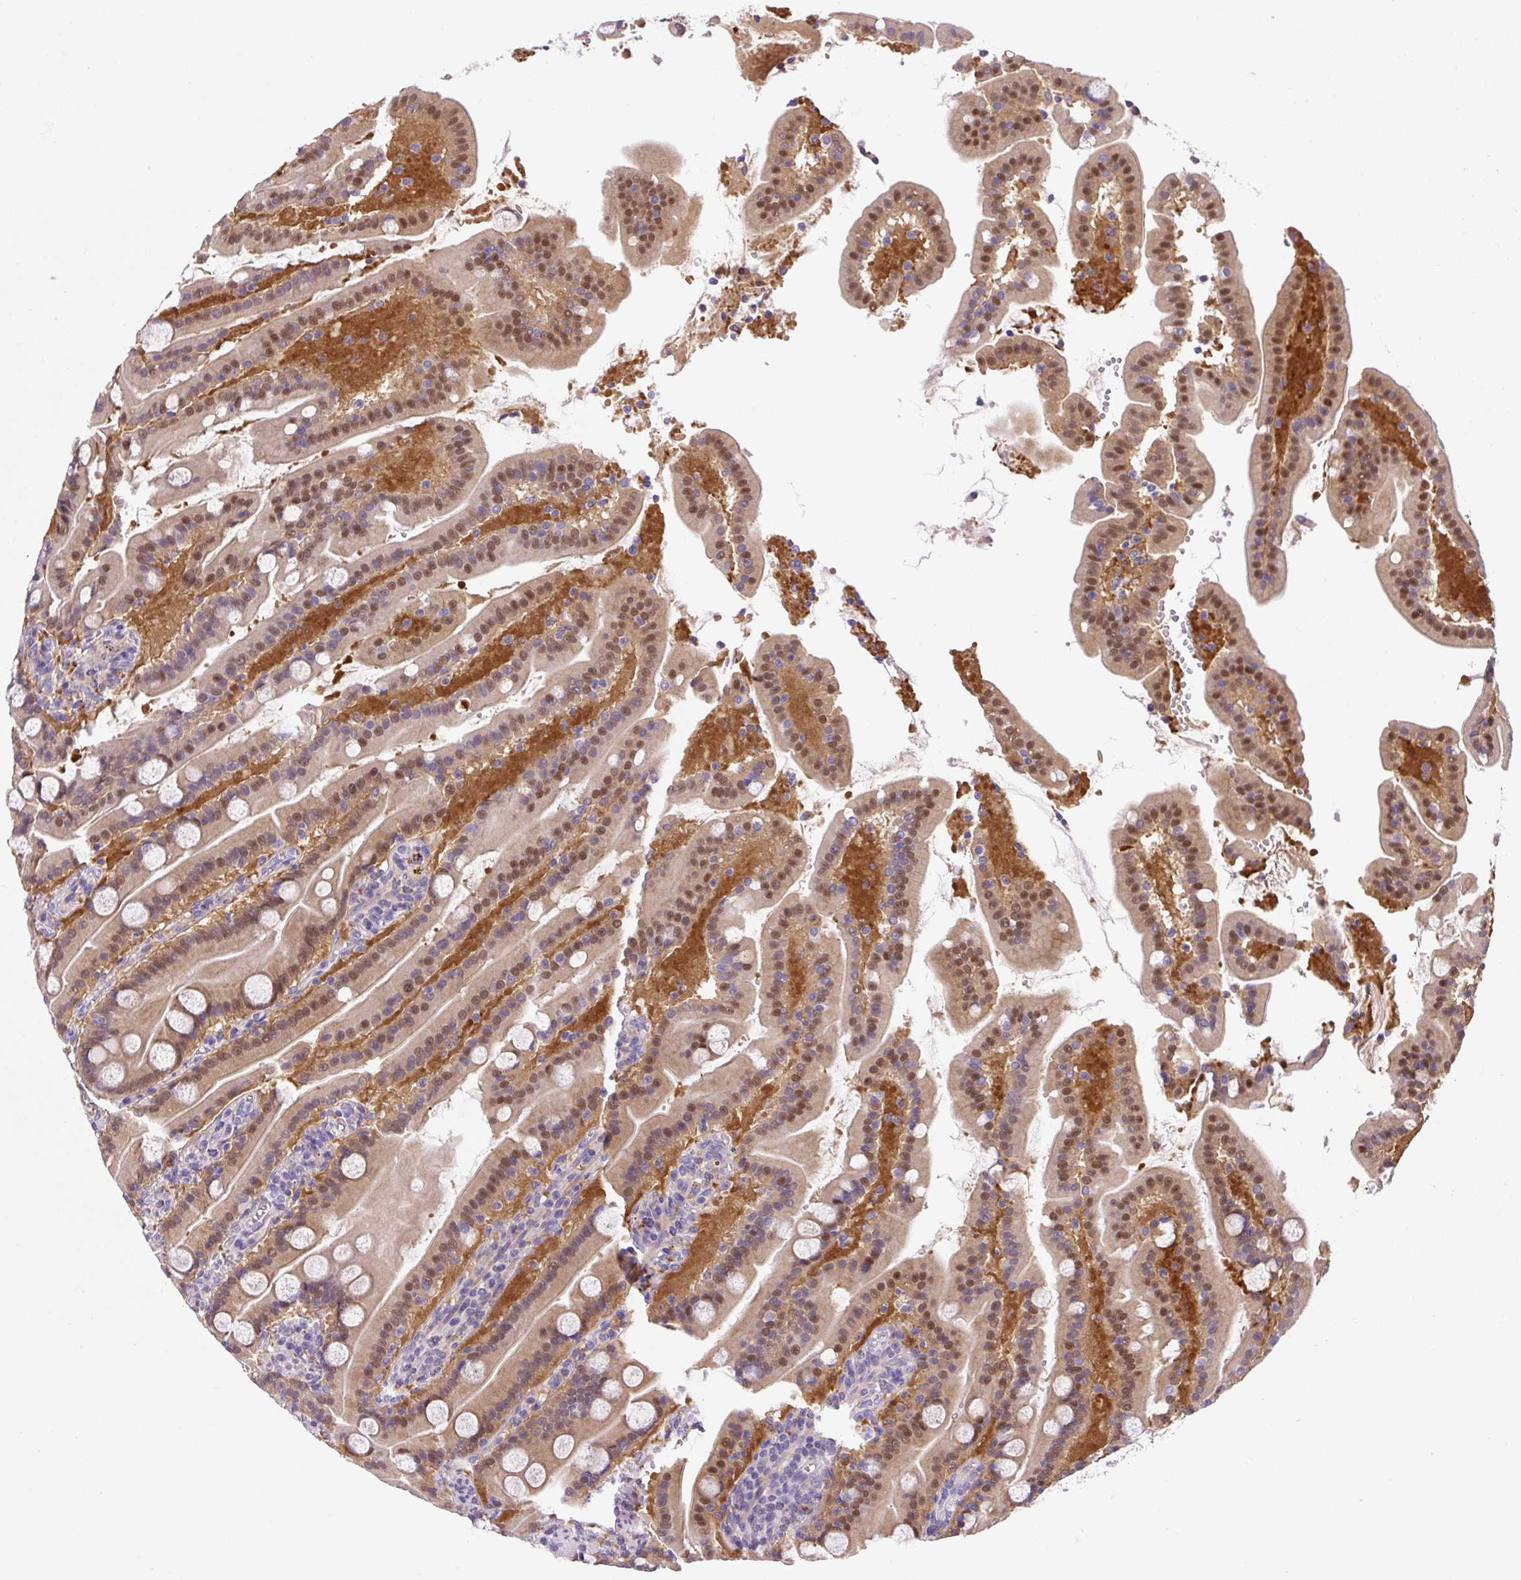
{"staining": {"intensity": "moderate", "quantity": "25%-75%", "location": "nuclear"}, "tissue": "duodenum", "cell_type": "Glandular cells", "image_type": "normal", "snomed": [{"axis": "morphology", "description": "Normal tissue, NOS"}, {"axis": "topography", "description": "Duodenum"}], "caption": "DAB immunohistochemical staining of unremarkable duodenum displays moderate nuclear protein positivity in about 25%-75% of glandular cells. The staining was performed using DAB to visualize the protein expression in brown, while the nuclei were stained in blue with hematoxylin (Magnification: 20x).", "gene": "NPTN", "patient": {"sex": "male", "age": 55}}